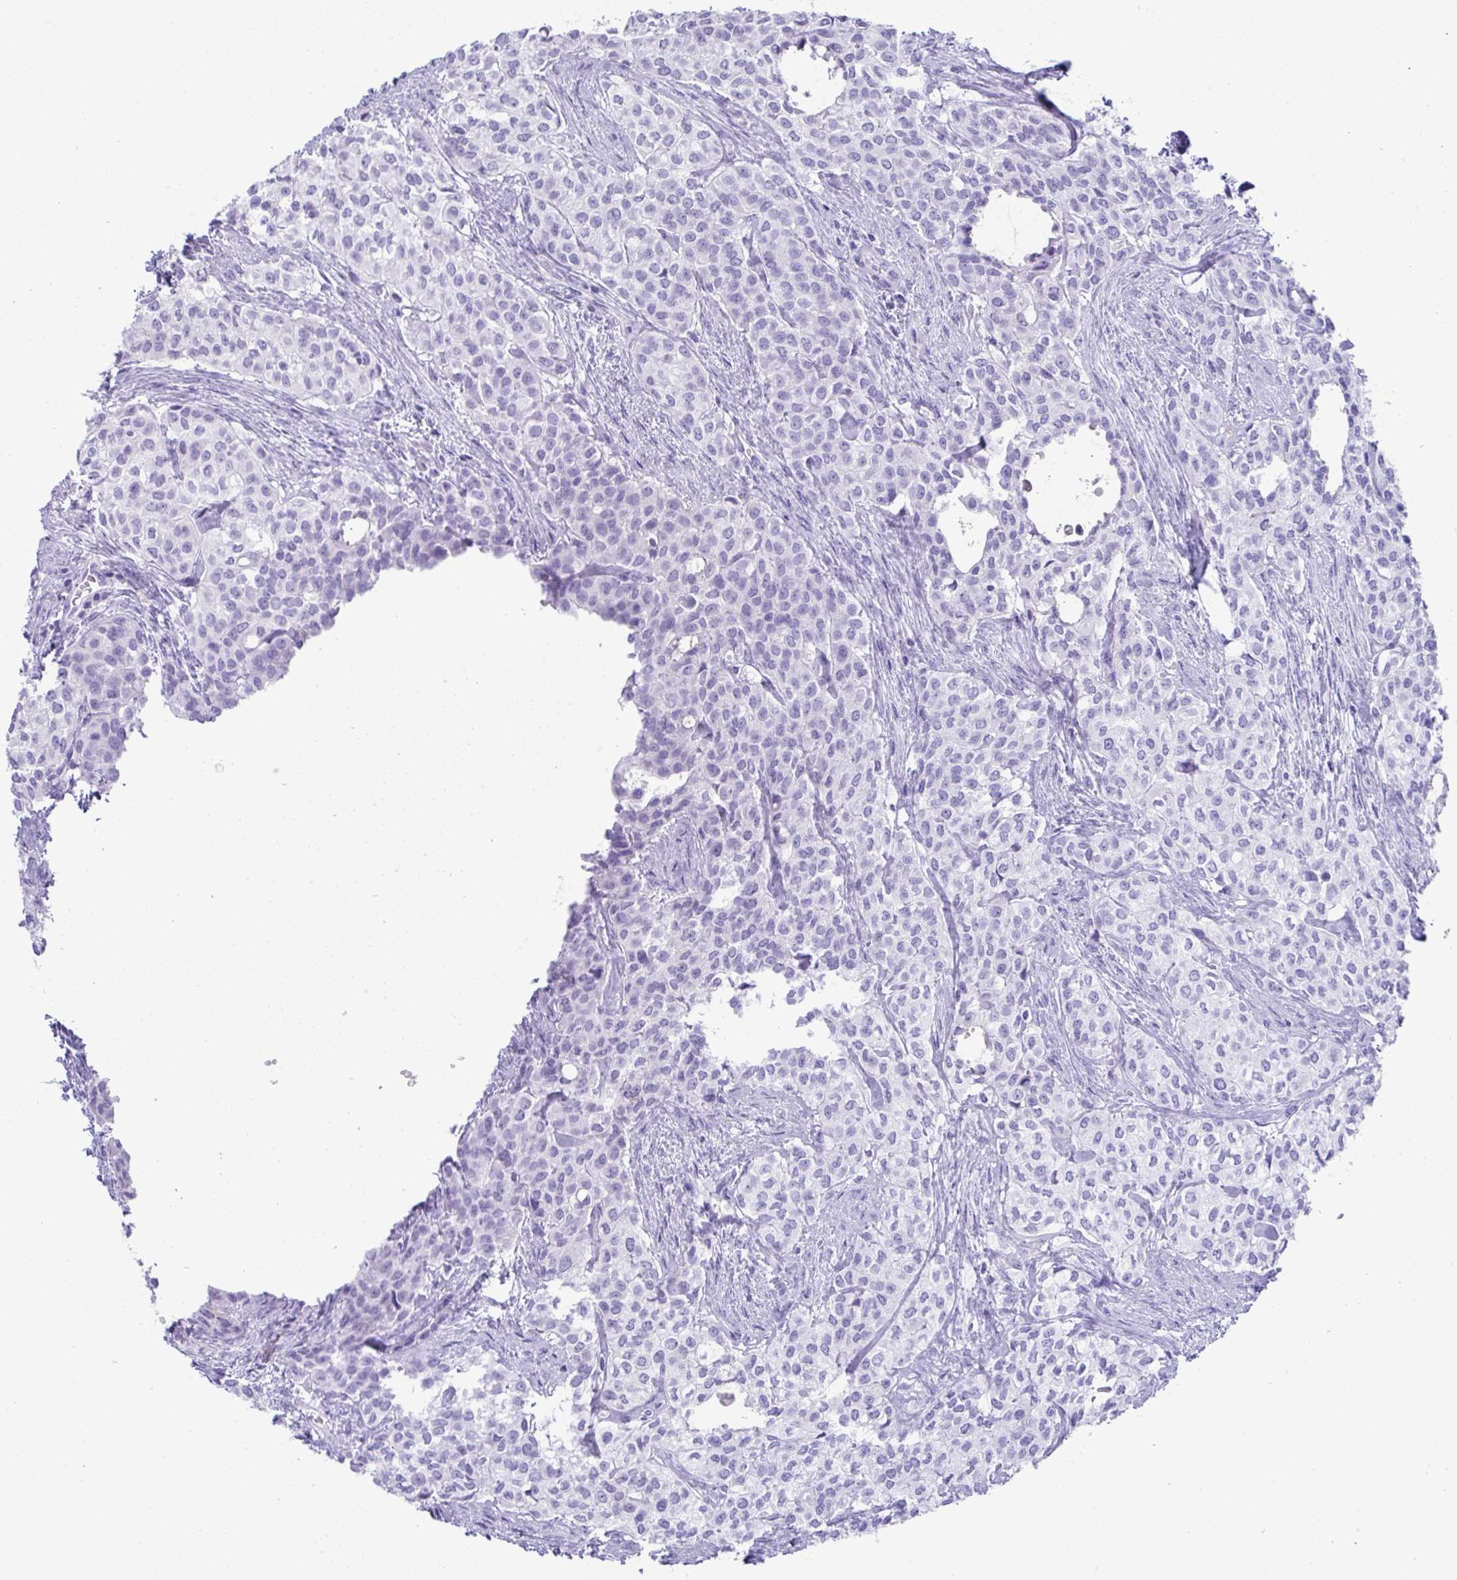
{"staining": {"intensity": "negative", "quantity": "none", "location": "none"}, "tissue": "head and neck cancer", "cell_type": "Tumor cells", "image_type": "cancer", "snomed": [{"axis": "morphology", "description": "Adenocarcinoma, NOS"}, {"axis": "topography", "description": "Head-Neck"}], "caption": "Immunohistochemistry (IHC) of head and neck adenocarcinoma displays no expression in tumor cells.", "gene": "PSCA", "patient": {"sex": "male", "age": 81}}